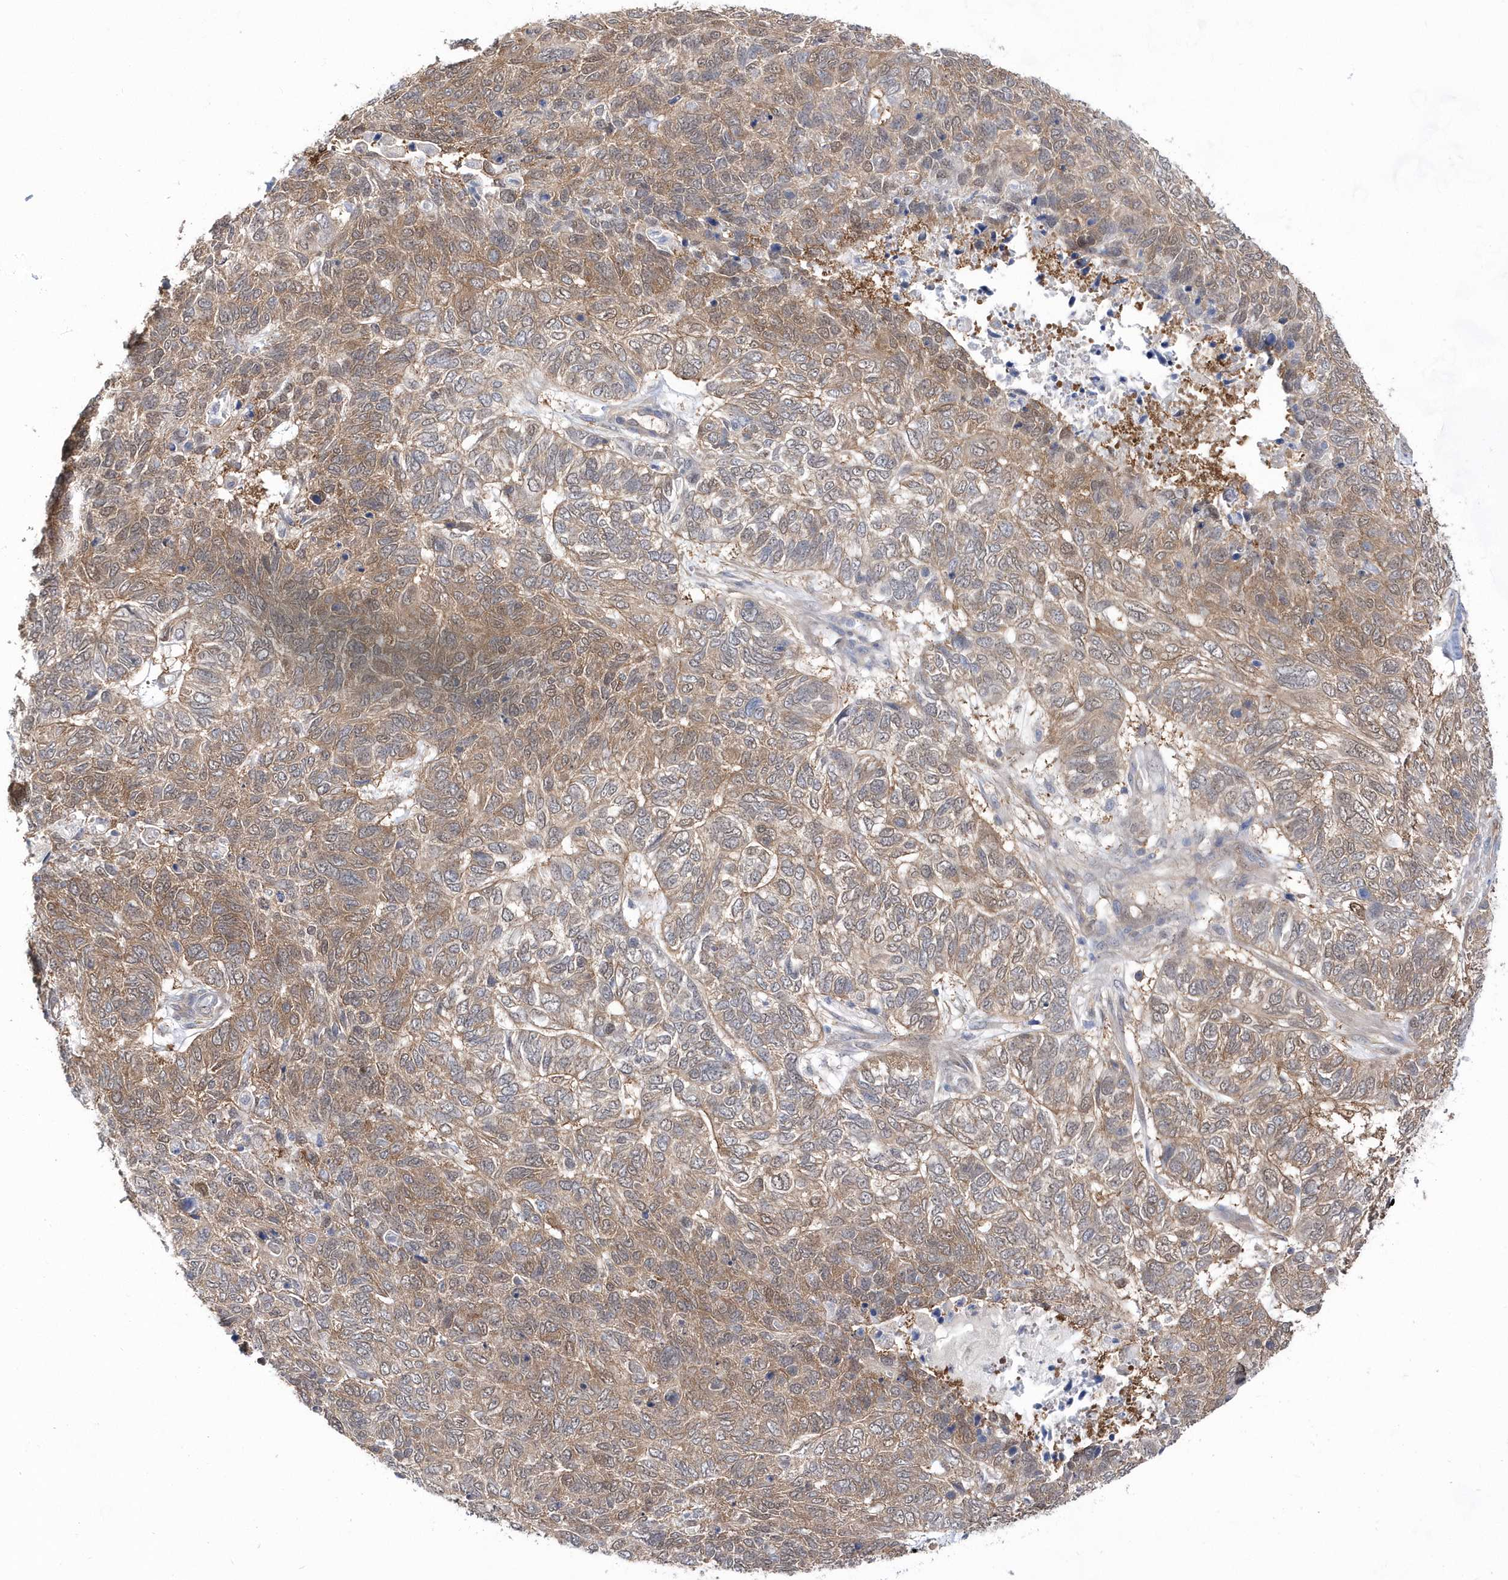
{"staining": {"intensity": "moderate", "quantity": "25%-75%", "location": "cytoplasmic/membranous"}, "tissue": "skin cancer", "cell_type": "Tumor cells", "image_type": "cancer", "snomed": [{"axis": "morphology", "description": "Basal cell carcinoma"}, {"axis": "topography", "description": "Skin"}], "caption": "Basal cell carcinoma (skin) was stained to show a protein in brown. There is medium levels of moderate cytoplasmic/membranous staining in approximately 25%-75% of tumor cells. Using DAB (brown) and hematoxylin (blue) stains, captured at high magnification using brightfield microscopy.", "gene": "BDH2", "patient": {"sex": "female", "age": 65}}